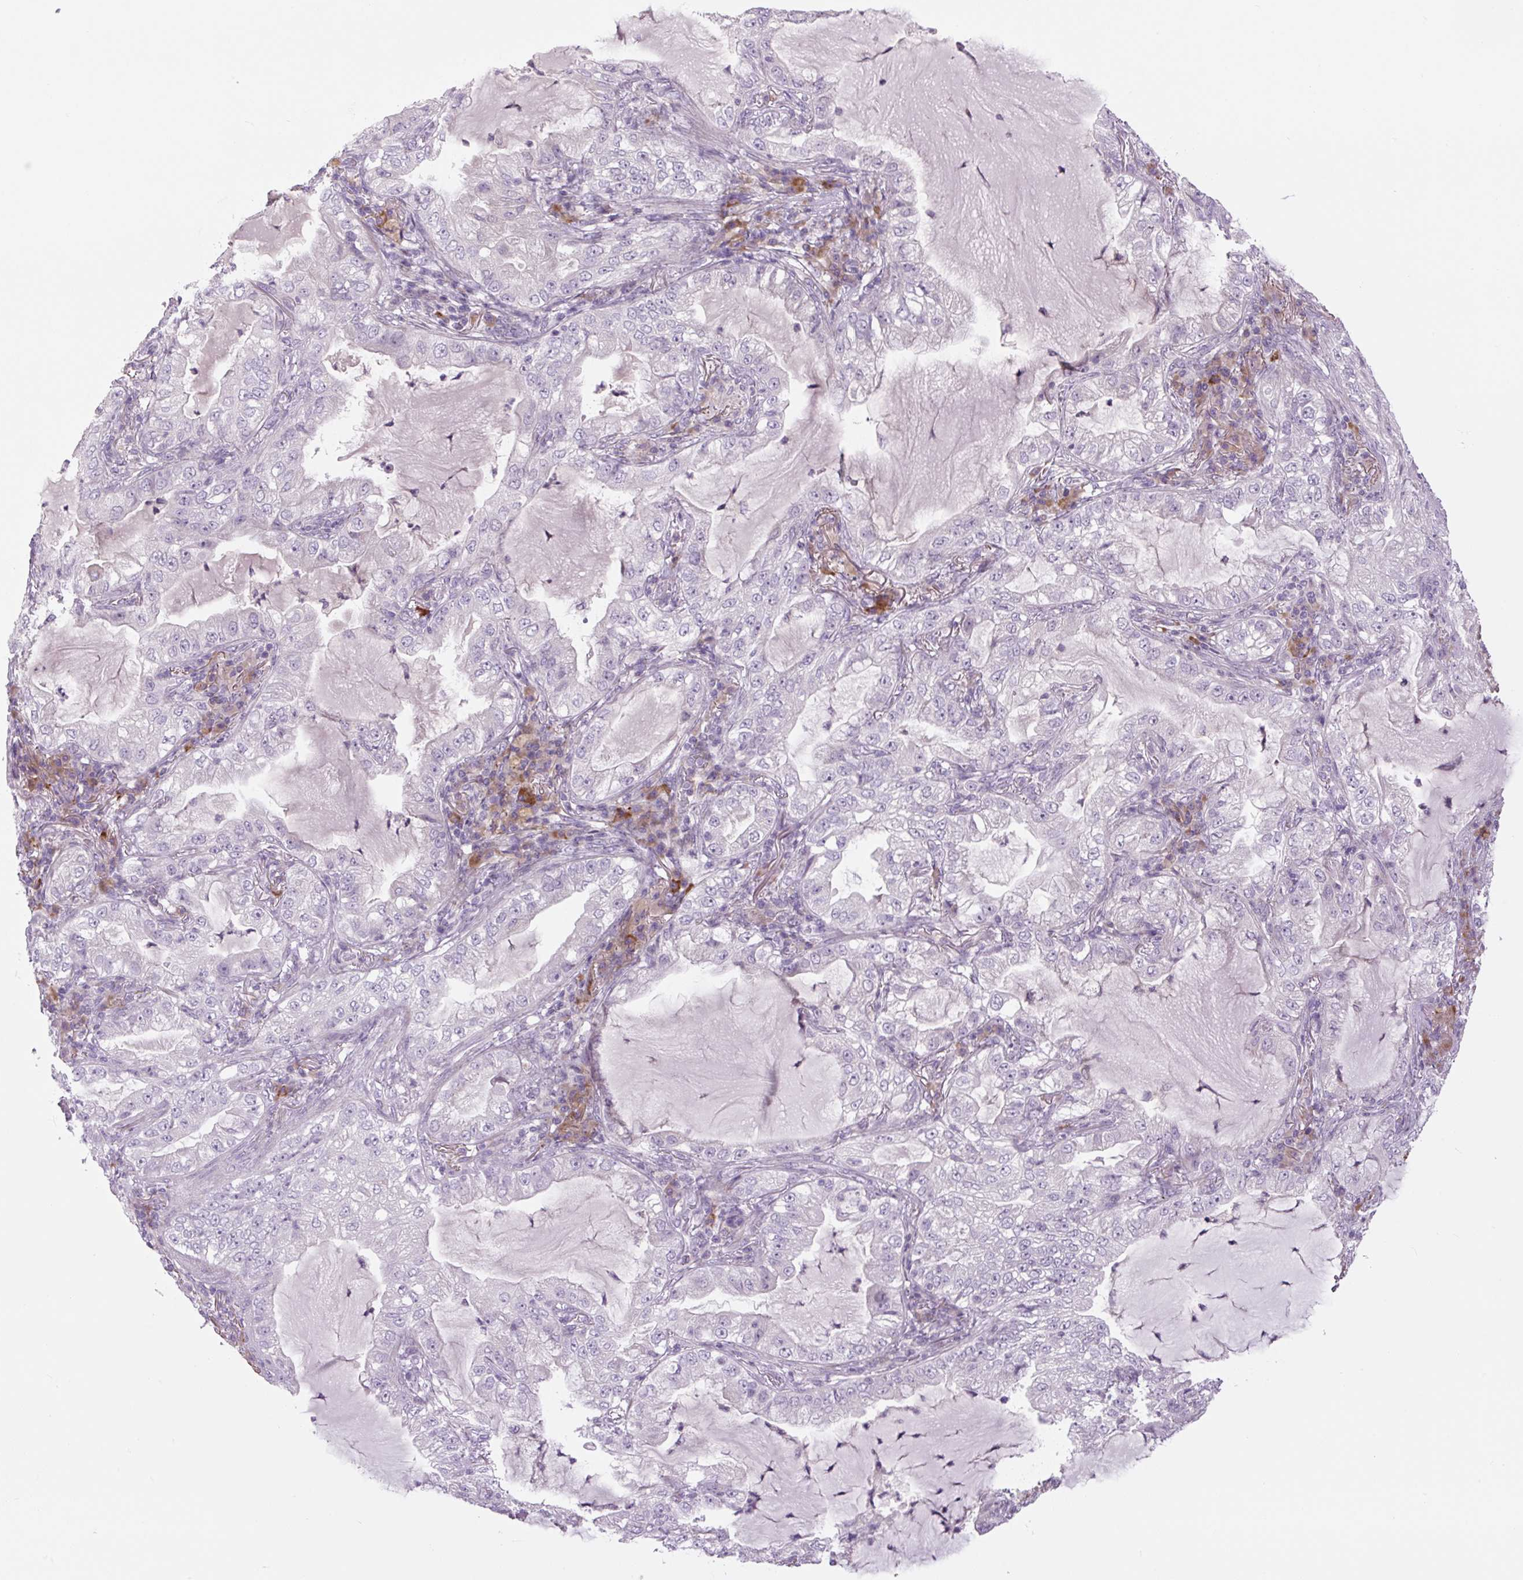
{"staining": {"intensity": "negative", "quantity": "none", "location": "none"}, "tissue": "lung cancer", "cell_type": "Tumor cells", "image_type": "cancer", "snomed": [{"axis": "morphology", "description": "Adenocarcinoma, NOS"}, {"axis": "topography", "description": "Lung"}], "caption": "DAB immunohistochemical staining of lung adenocarcinoma shows no significant staining in tumor cells.", "gene": "TMEM100", "patient": {"sex": "female", "age": 73}}